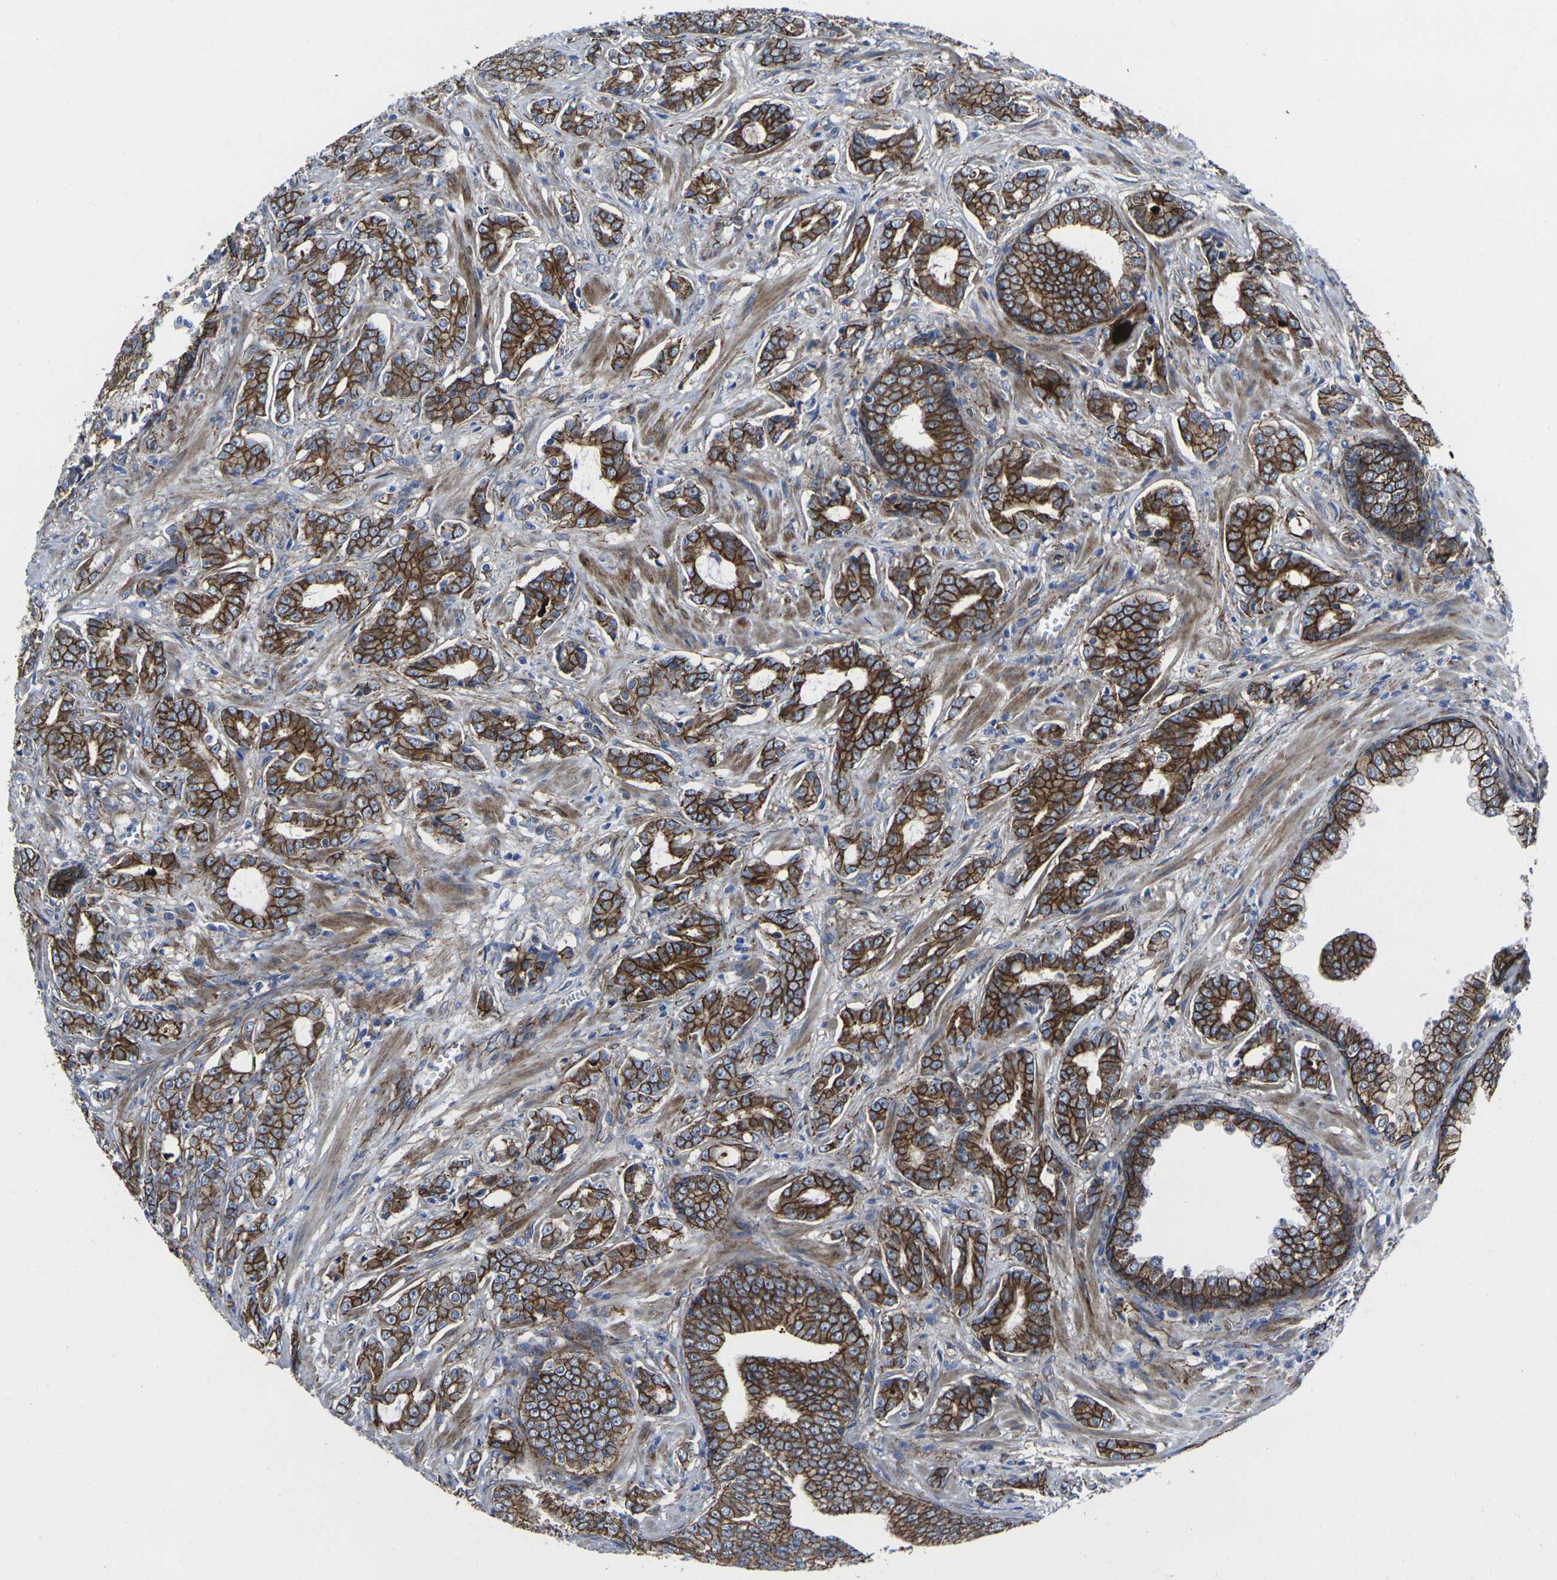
{"staining": {"intensity": "strong", "quantity": ">75%", "location": "cytoplasmic/membranous"}, "tissue": "prostate cancer", "cell_type": "Tumor cells", "image_type": "cancer", "snomed": [{"axis": "morphology", "description": "Adenocarcinoma, High grade"}, {"axis": "topography", "description": "Prostate"}], "caption": "Immunohistochemistry (IHC) of human high-grade adenocarcinoma (prostate) displays high levels of strong cytoplasmic/membranous expression in approximately >75% of tumor cells.", "gene": "NUMB", "patient": {"sex": "male", "age": 58}}